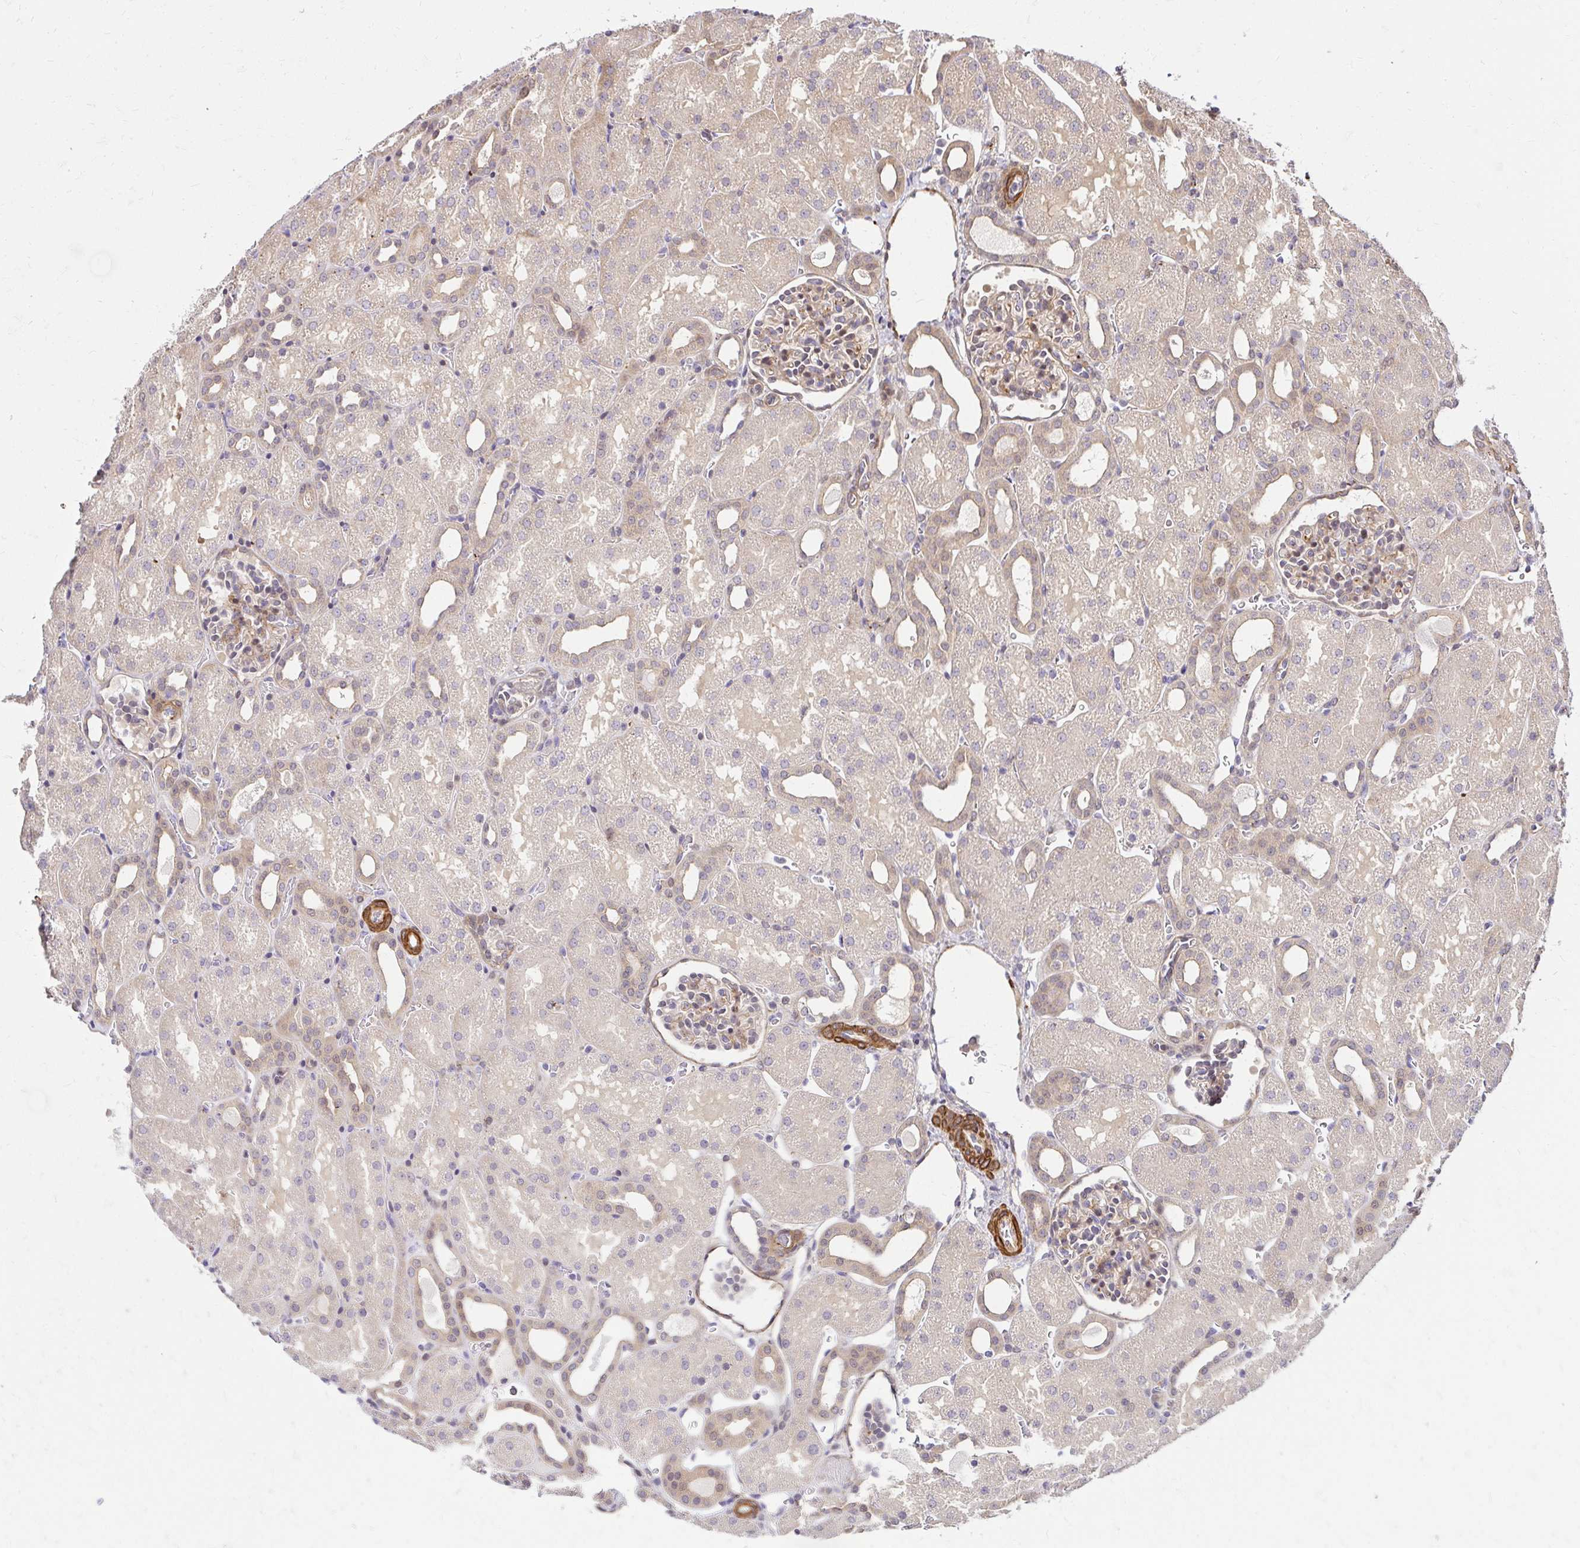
{"staining": {"intensity": "moderate", "quantity": "<25%", "location": "cytoplasmic/membranous"}, "tissue": "kidney", "cell_type": "Cells in glomeruli", "image_type": "normal", "snomed": [{"axis": "morphology", "description": "Normal tissue, NOS"}, {"axis": "topography", "description": "Kidney"}], "caption": "A low amount of moderate cytoplasmic/membranous positivity is identified in about <25% of cells in glomeruli in unremarkable kidney. The staining is performed using DAB (3,3'-diaminobenzidine) brown chromogen to label protein expression. The nuclei are counter-stained blue using hematoxylin.", "gene": "YAP1", "patient": {"sex": "male", "age": 2}}